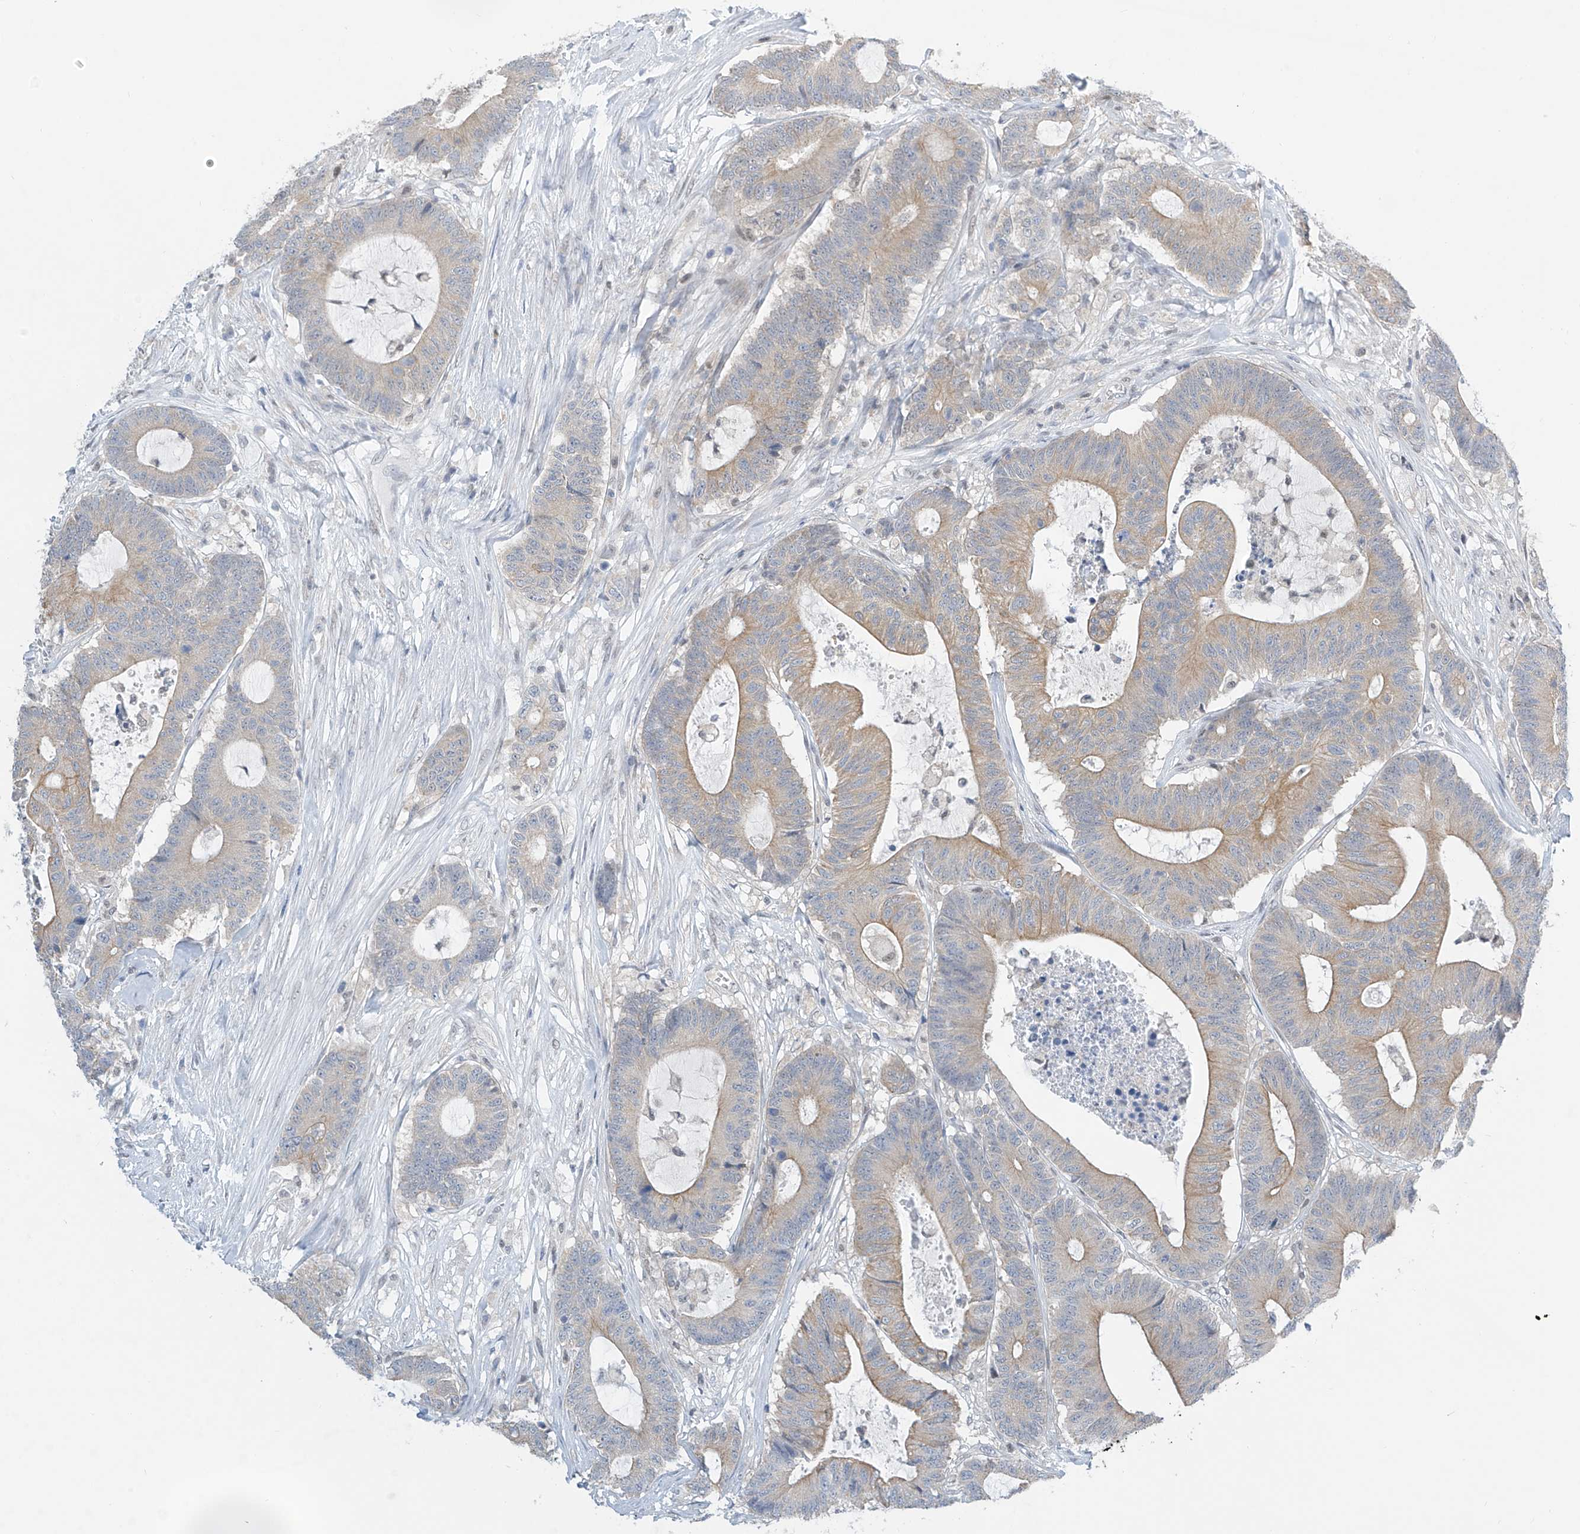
{"staining": {"intensity": "moderate", "quantity": "25%-75%", "location": "cytoplasmic/membranous"}, "tissue": "colorectal cancer", "cell_type": "Tumor cells", "image_type": "cancer", "snomed": [{"axis": "morphology", "description": "Adenocarcinoma, NOS"}, {"axis": "topography", "description": "Colon"}], "caption": "A brown stain labels moderate cytoplasmic/membranous expression of a protein in human colorectal cancer (adenocarcinoma) tumor cells.", "gene": "APLF", "patient": {"sex": "female", "age": 84}}